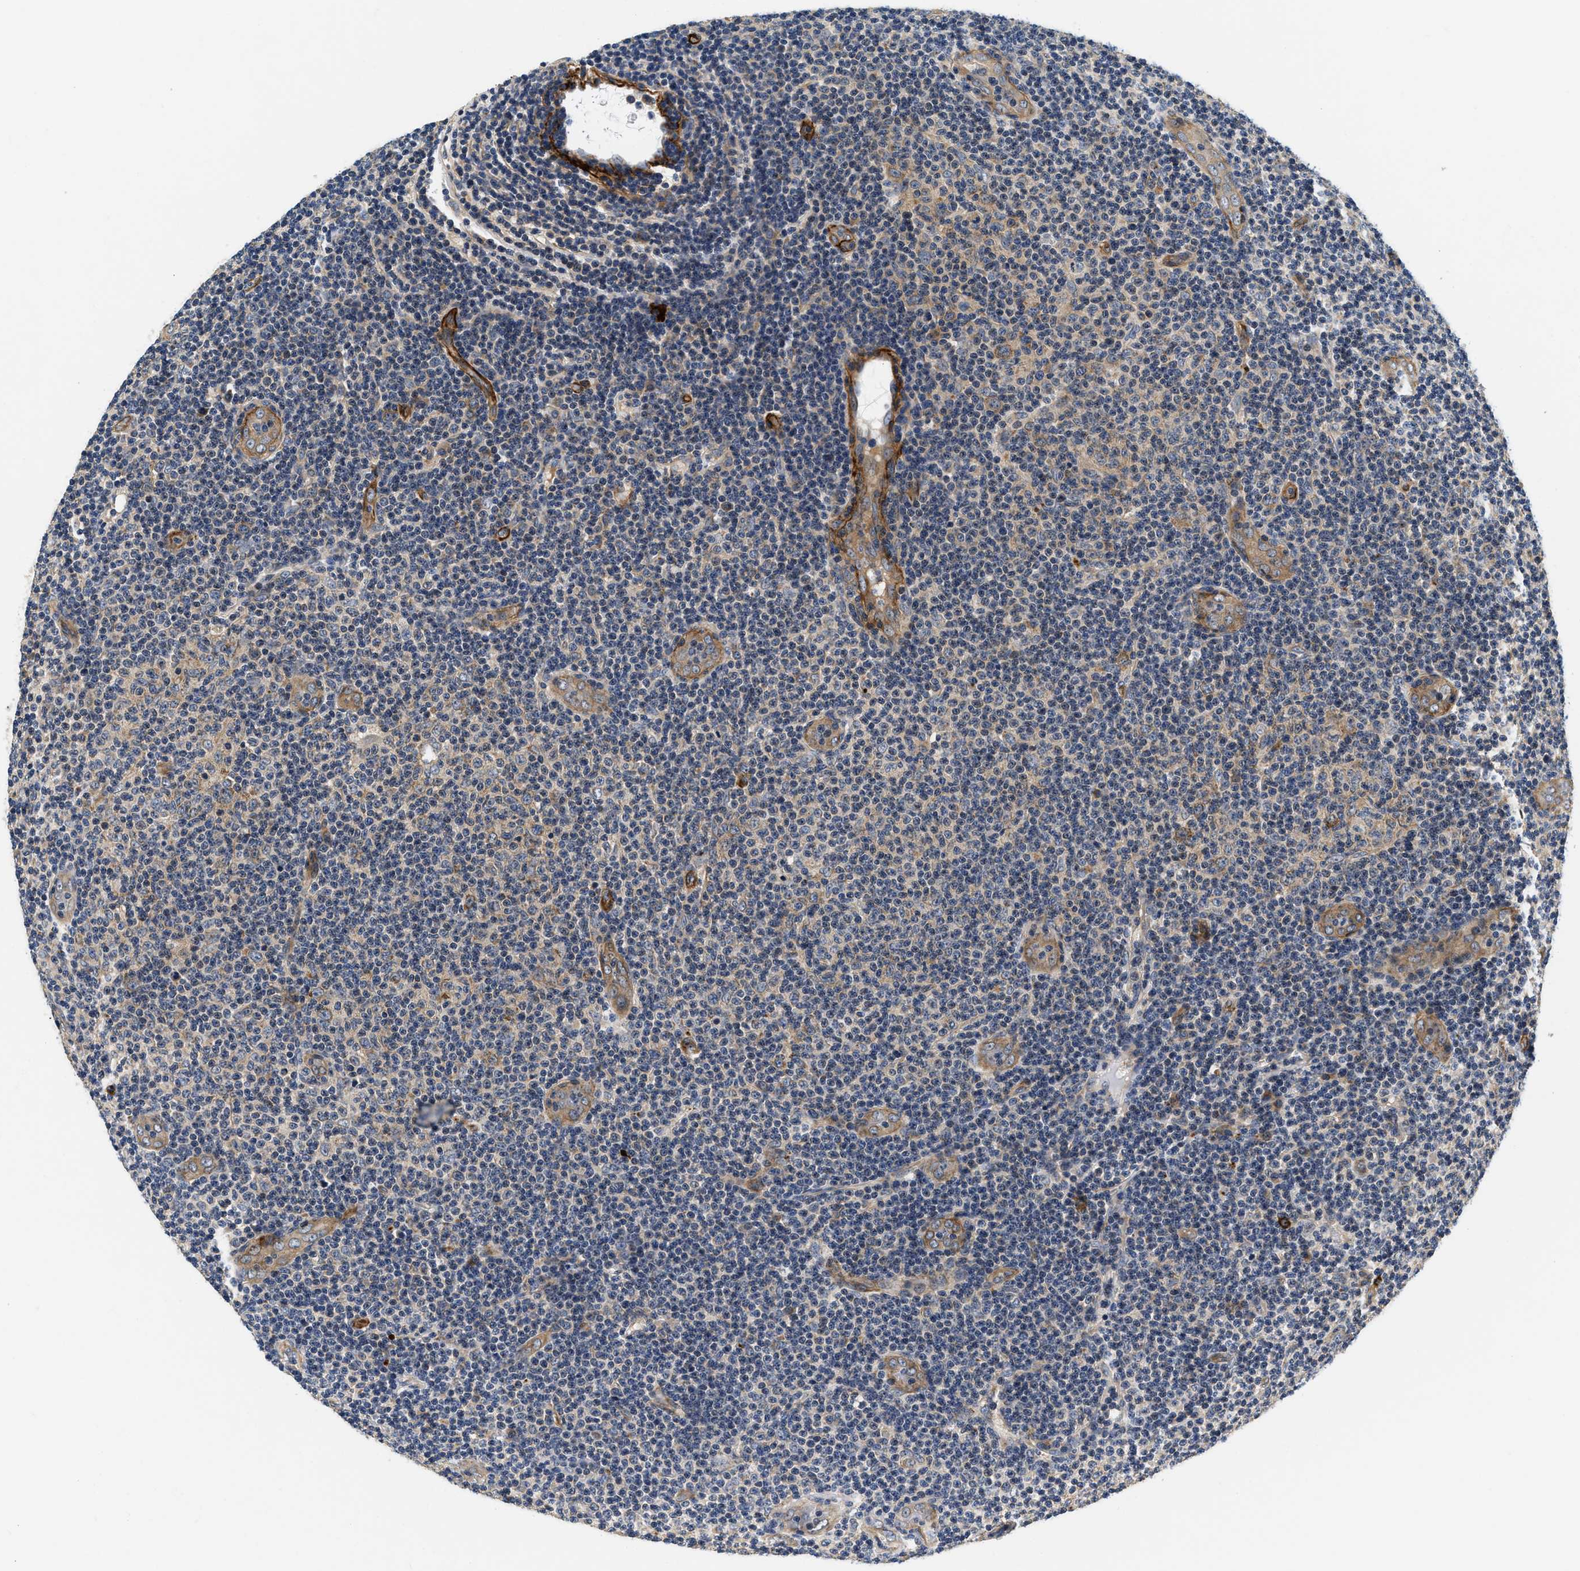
{"staining": {"intensity": "weak", "quantity": "25%-75%", "location": "cytoplasmic/membranous"}, "tissue": "lymphoma", "cell_type": "Tumor cells", "image_type": "cancer", "snomed": [{"axis": "morphology", "description": "Malignant lymphoma, non-Hodgkin's type, Low grade"}, {"axis": "topography", "description": "Lymph node"}], "caption": "Low-grade malignant lymphoma, non-Hodgkin's type was stained to show a protein in brown. There is low levels of weak cytoplasmic/membranous expression in about 25%-75% of tumor cells.", "gene": "NME6", "patient": {"sex": "male", "age": 83}}